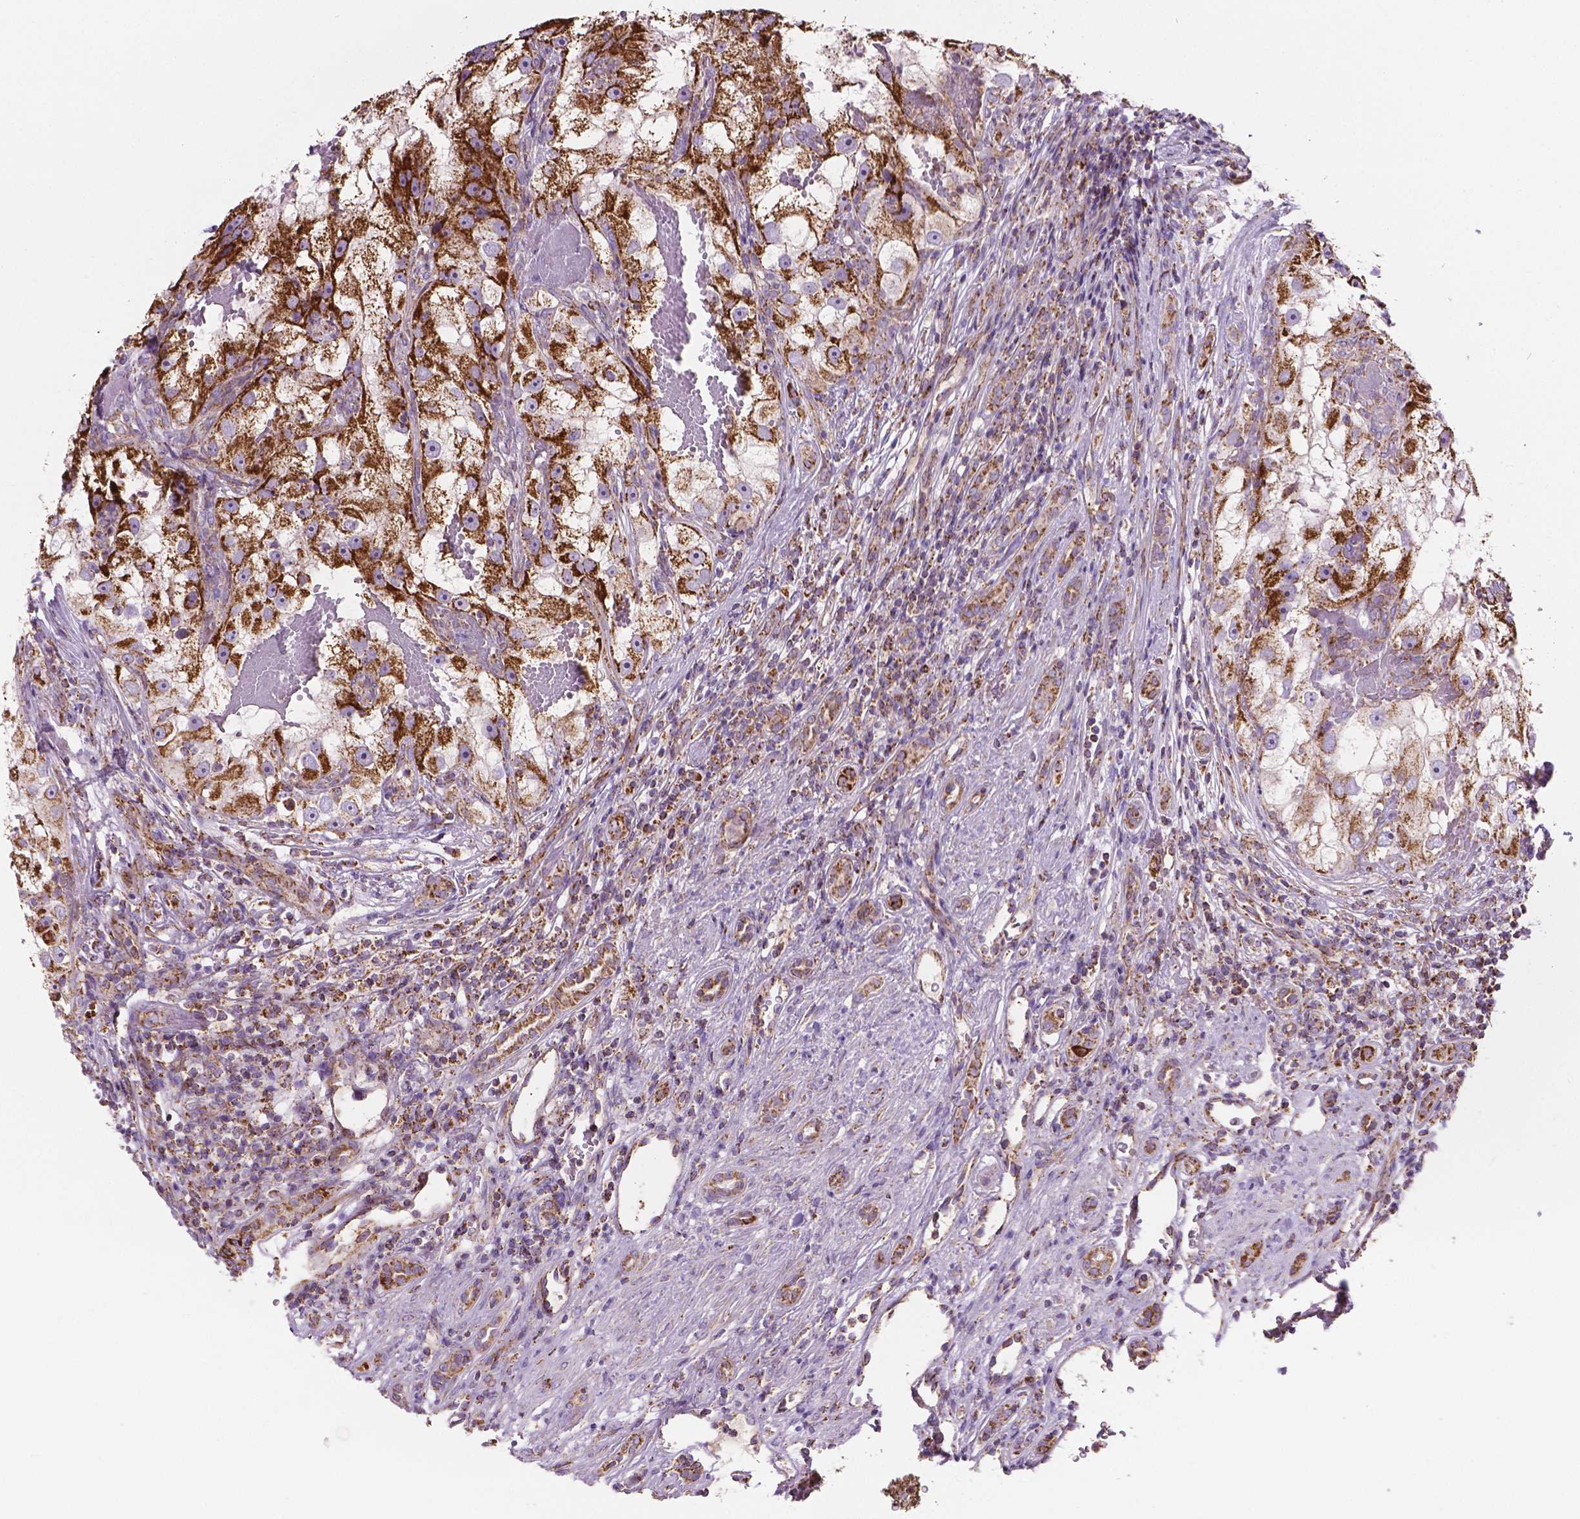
{"staining": {"intensity": "strong", "quantity": ">75%", "location": "cytoplasmic/membranous"}, "tissue": "renal cancer", "cell_type": "Tumor cells", "image_type": "cancer", "snomed": [{"axis": "morphology", "description": "Adenocarcinoma, NOS"}, {"axis": "topography", "description": "Kidney"}], "caption": "The image demonstrates immunohistochemical staining of renal cancer. There is strong cytoplasmic/membranous expression is seen in about >75% of tumor cells.", "gene": "PIBF1", "patient": {"sex": "male", "age": 63}}